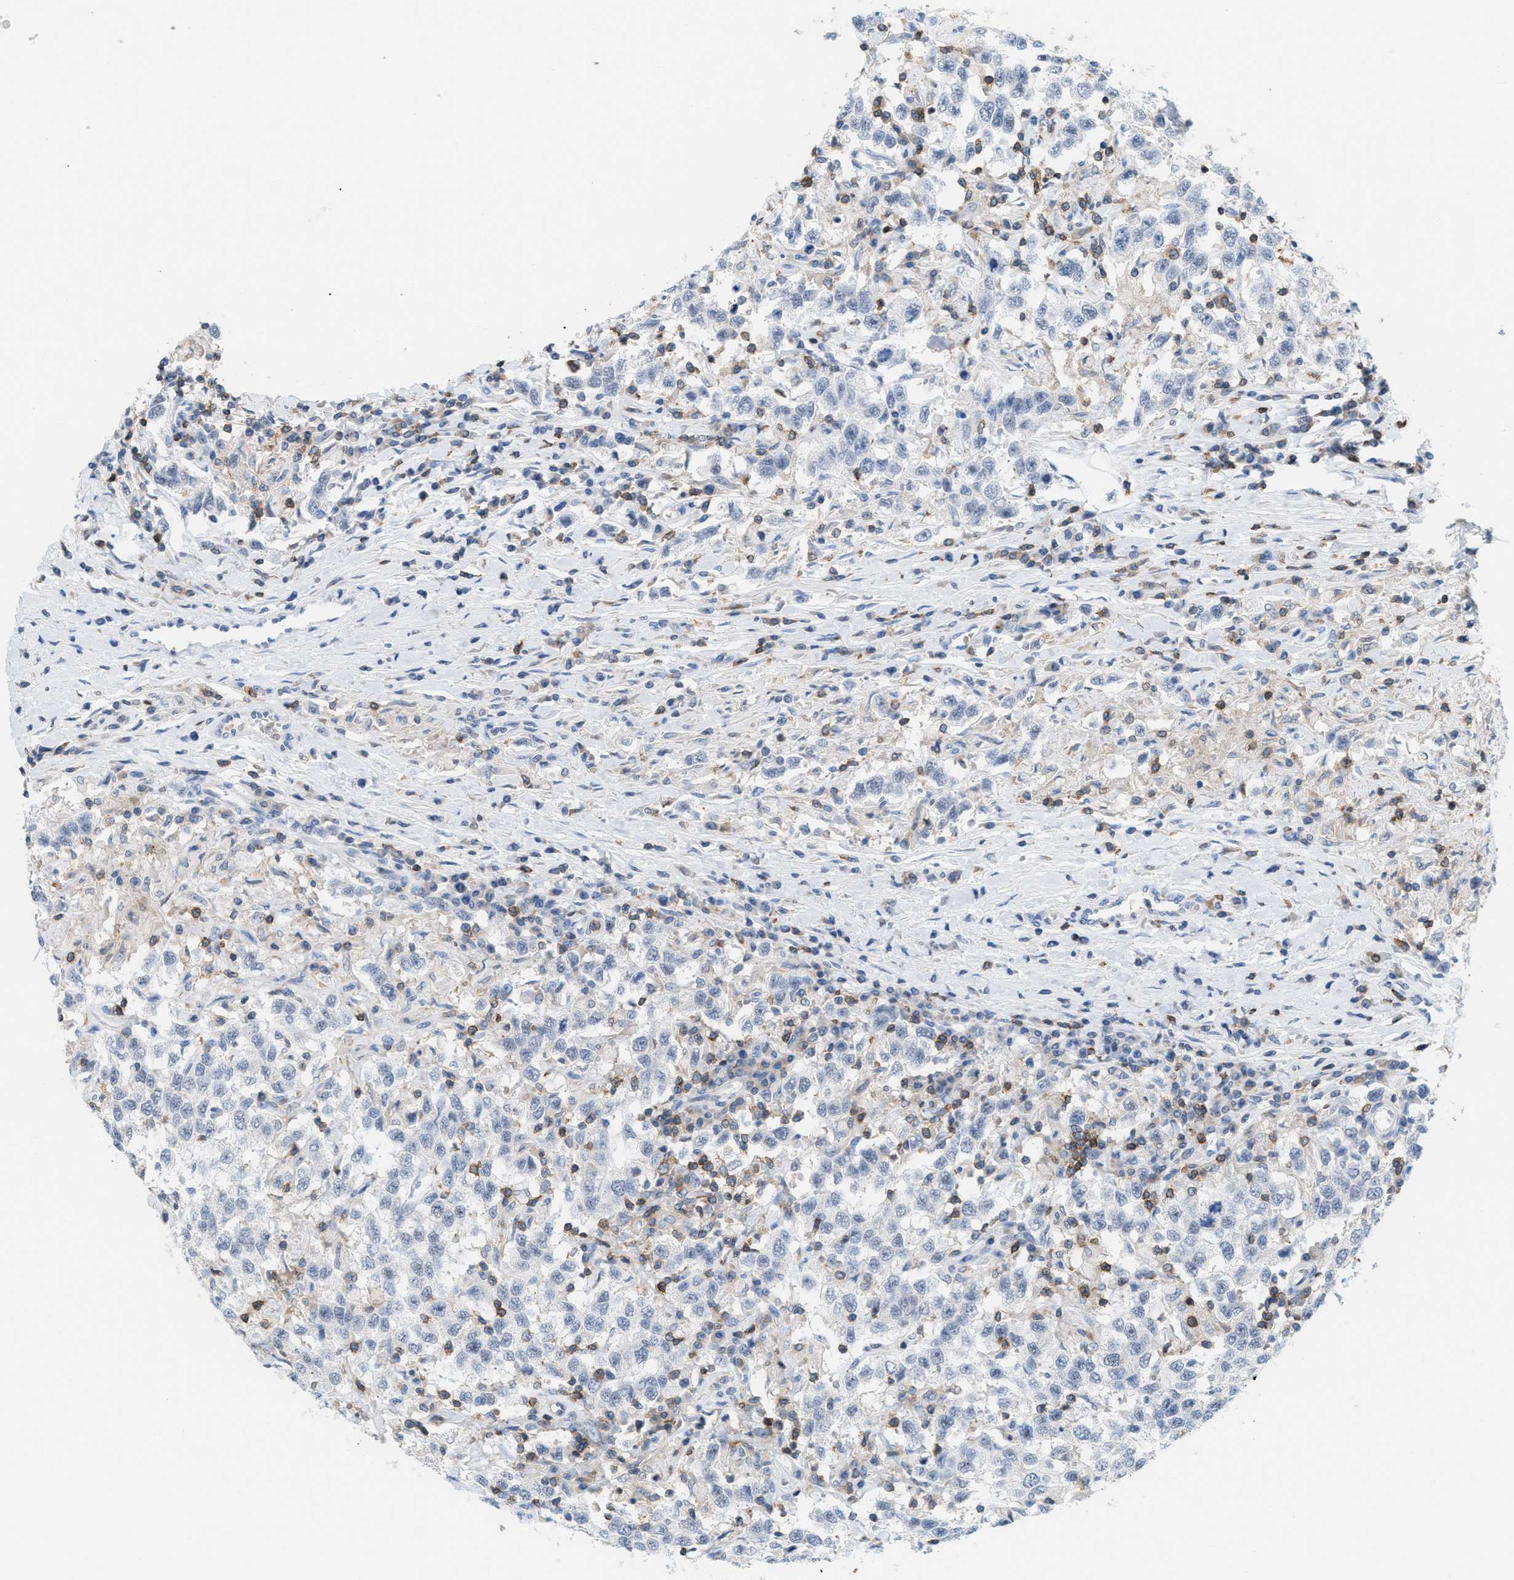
{"staining": {"intensity": "negative", "quantity": "none", "location": "none"}, "tissue": "testis cancer", "cell_type": "Tumor cells", "image_type": "cancer", "snomed": [{"axis": "morphology", "description": "Seminoma, NOS"}, {"axis": "topography", "description": "Testis"}], "caption": "This photomicrograph is of testis cancer stained with immunohistochemistry to label a protein in brown with the nuclei are counter-stained blue. There is no positivity in tumor cells. Nuclei are stained in blue.", "gene": "IL16", "patient": {"sex": "male", "age": 41}}